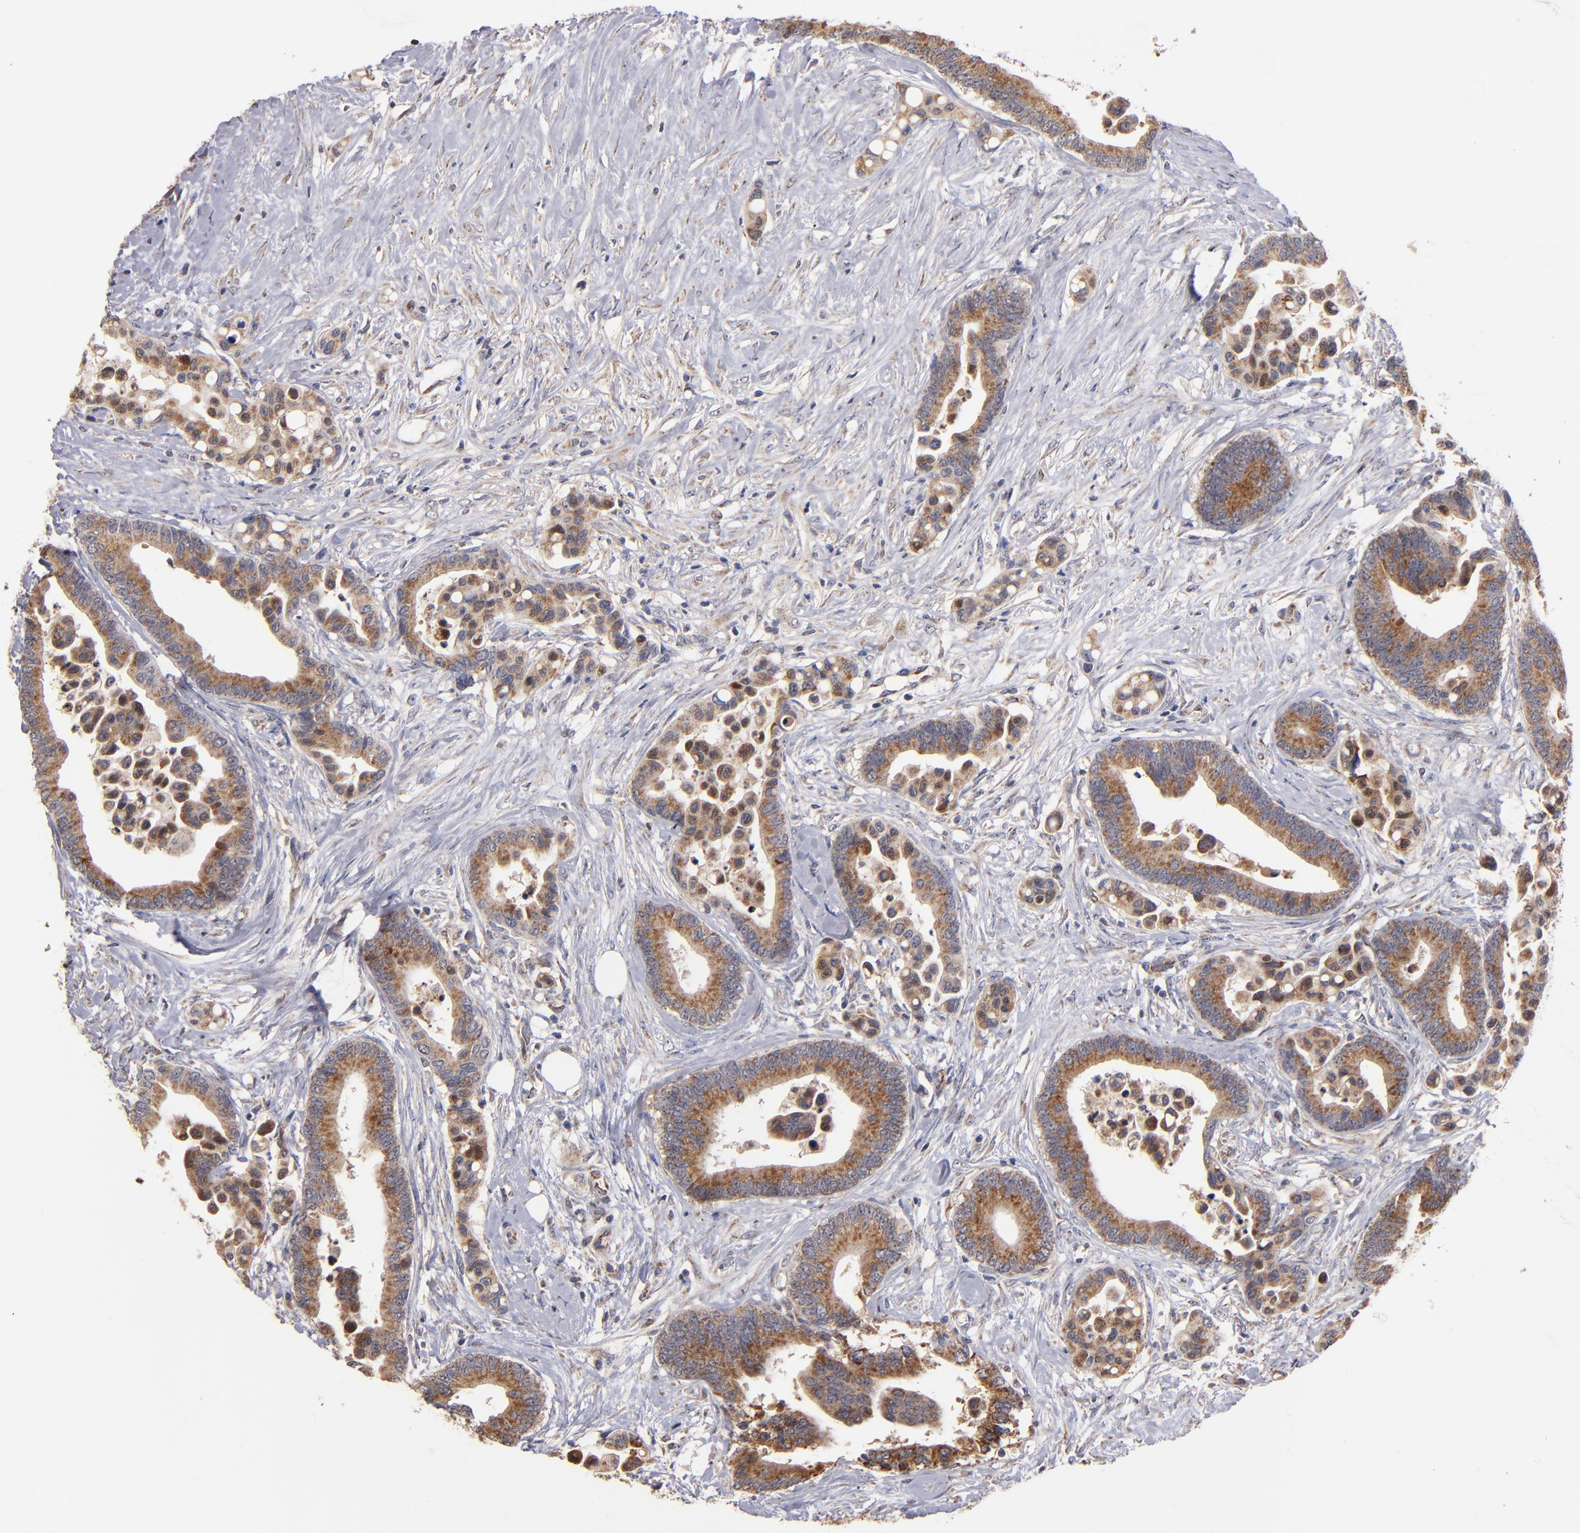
{"staining": {"intensity": "moderate", "quantity": ">75%", "location": "cytoplasmic/membranous"}, "tissue": "colorectal cancer", "cell_type": "Tumor cells", "image_type": "cancer", "snomed": [{"axis": "morphology", "description": "Adenocarcinoma, NOS"}, {"axis": "topography", "description": "Colon"}], "caption": "Colorectal cancer (adenocarcinoma) stained for a protein (brown) shows moderate cytoplasmic/membranous positive staining in approximately >75% of tumor cells.", "gene": "DIABLO", "patient": {"sex": "male", "age": 82}}